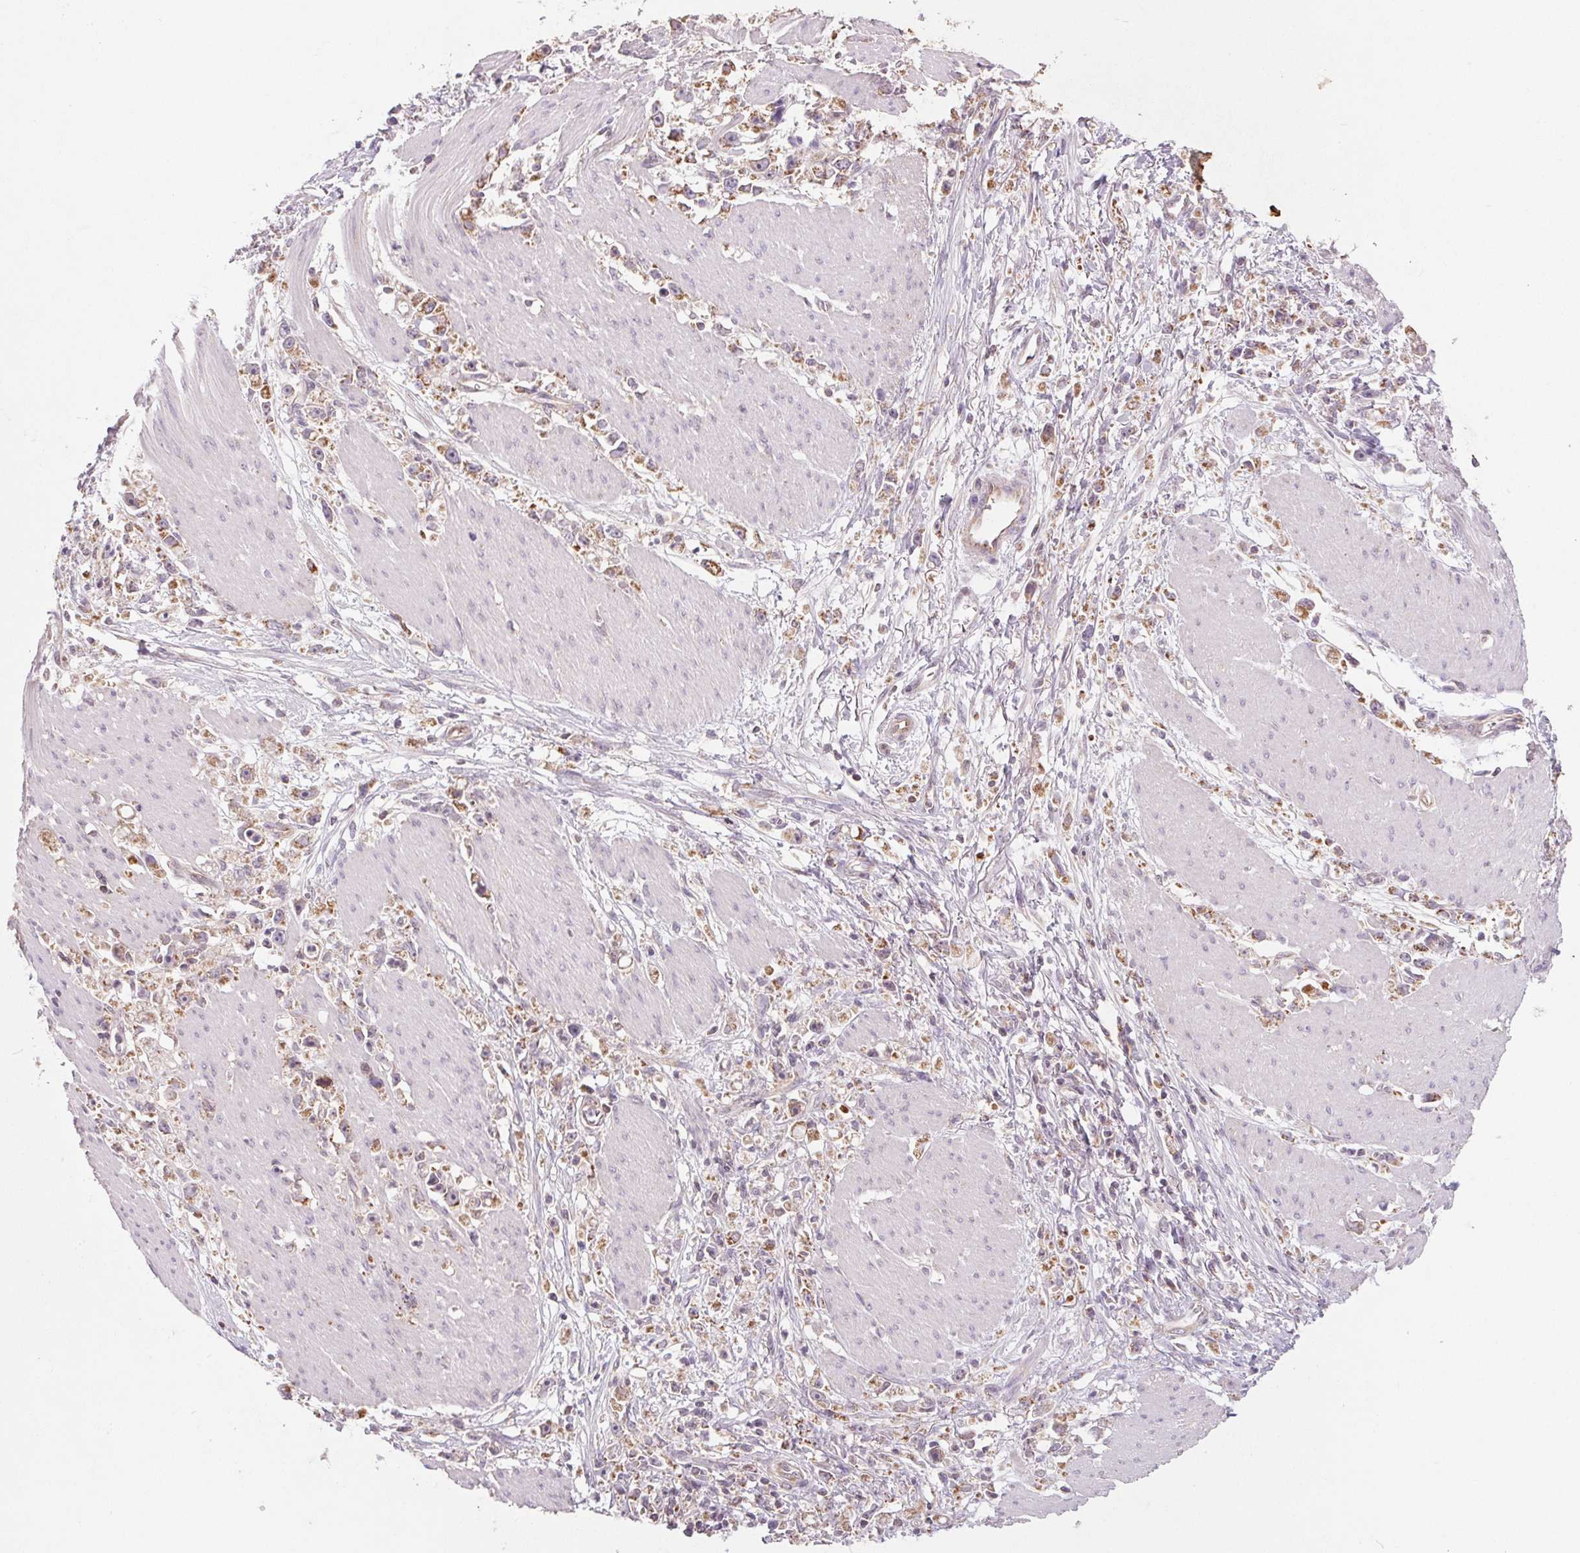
{"staining": {"intensity": "moderate", "quantity": ">75%", "location": "cytoplasmic/membranous"}, "tissue": "stomach cancer", "cell_type": "Tumor cells", "image_type": "cancer", "snomed": [{"axis": "morphology", "description": "Adenocarcinoma, NOS"}, {"axis": "topography", "description": "Stomach"}], "caption": "Immunohistochemistry of human stomach cancer (adenocarcinoma) shows medium levels of moderate cytoplasmic/membranous expression in approximately >75% of tumor cells. (brown staining indicates protein expression, while blue staining denotes nuclei).", "gene": "MAP3K5", "patient": {"sex": "female", "age": 59}}